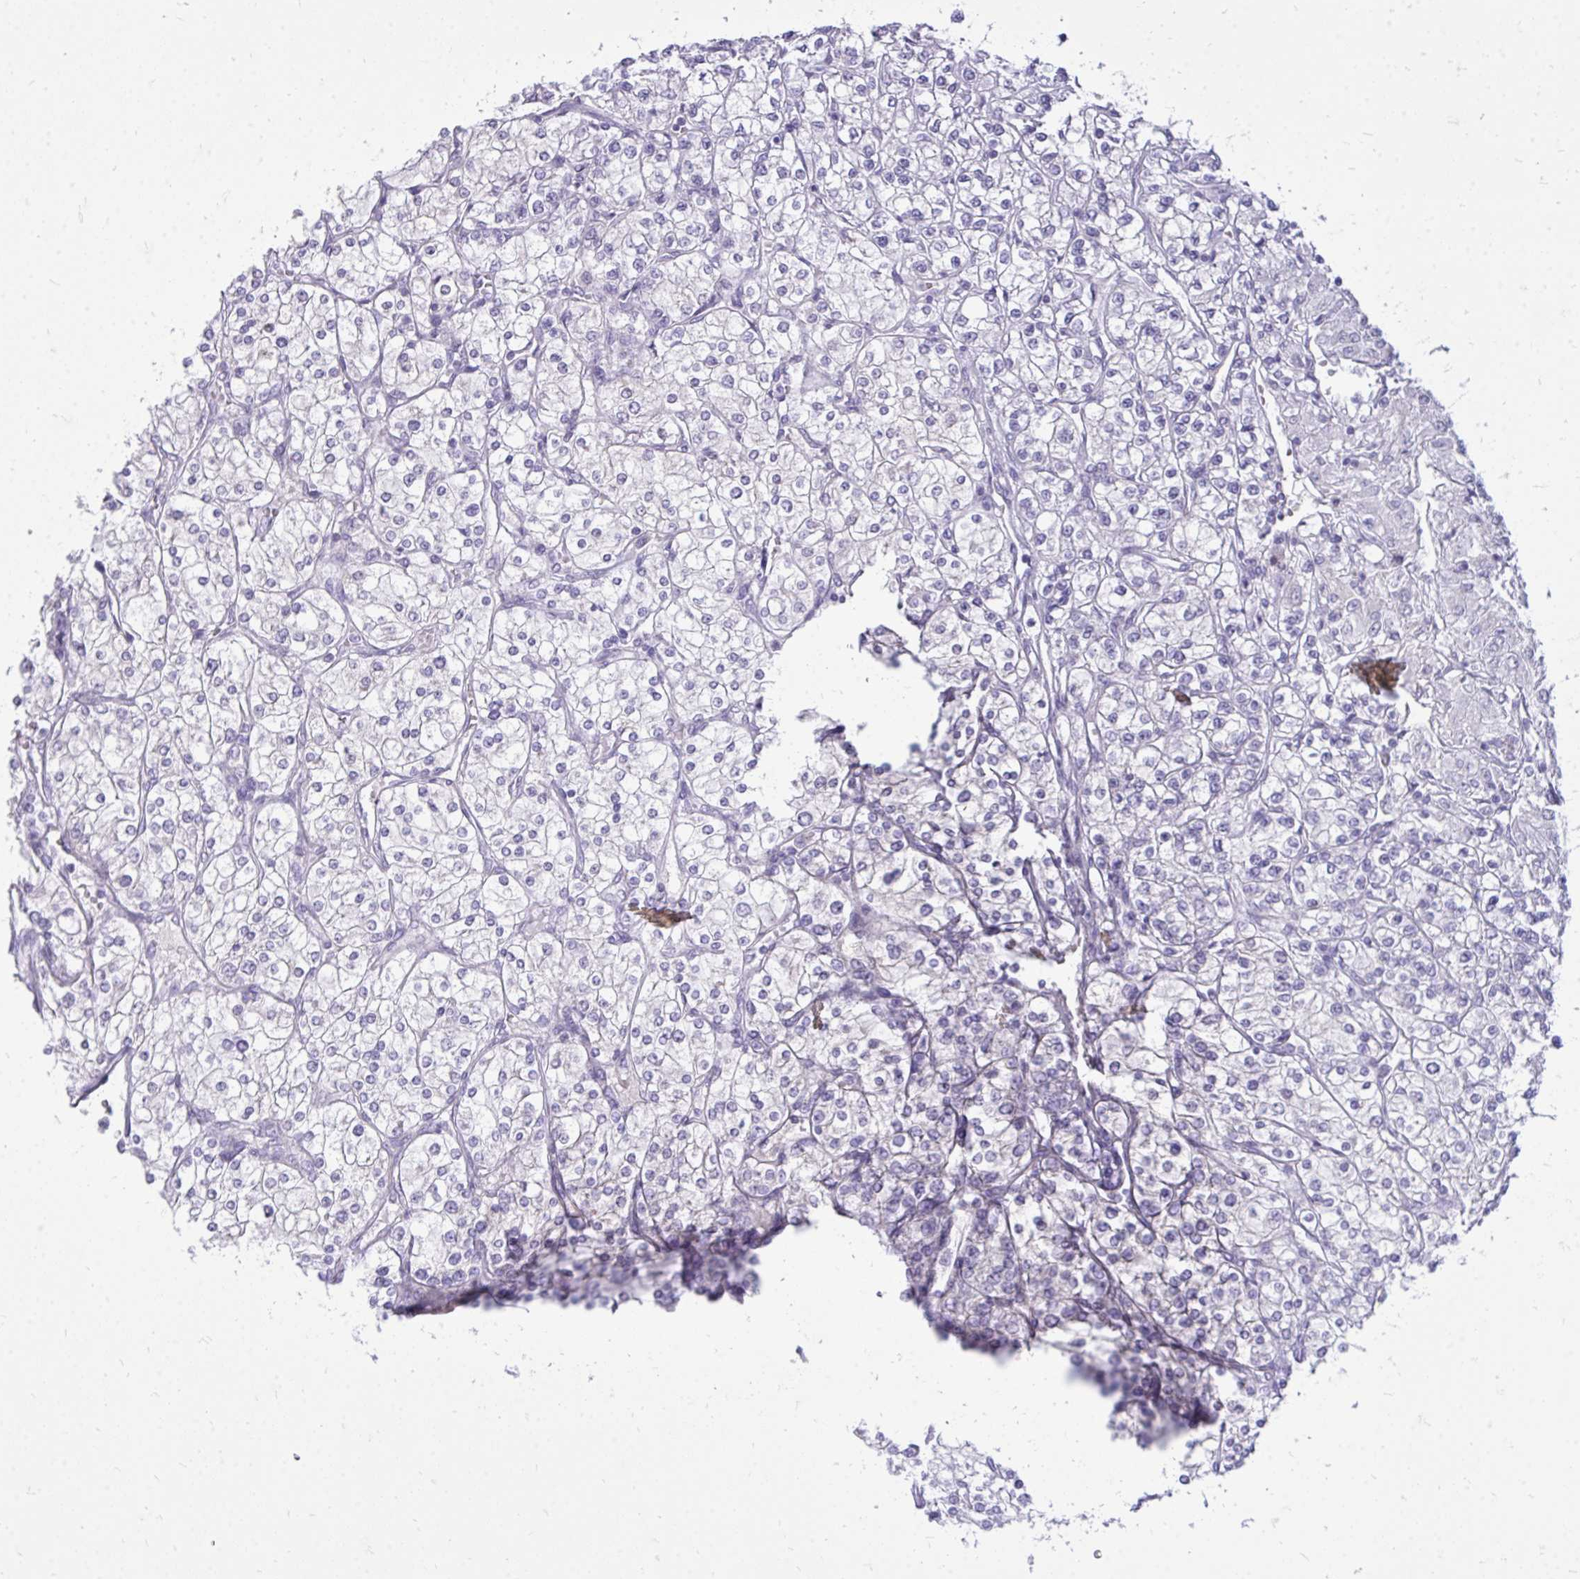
{"staining": {"intensity": "negative", "quantity": "none", "location": "none"}, "tissue": "renal cancer", "cell_type": "Tumor cells", "image_type": "cancer", "snomed": [{"axis": "morphology", "description": "Adenocarcinoma, NOS"}, {"axis": "topography", "description": "Kidney"}], "caption": "This is an immunohistochemistry image of renal adenocarcinoma. There is no staining in tumor cells.", "gene": "SPTBN2", "patient": {"sex": "male", "age": 80}}